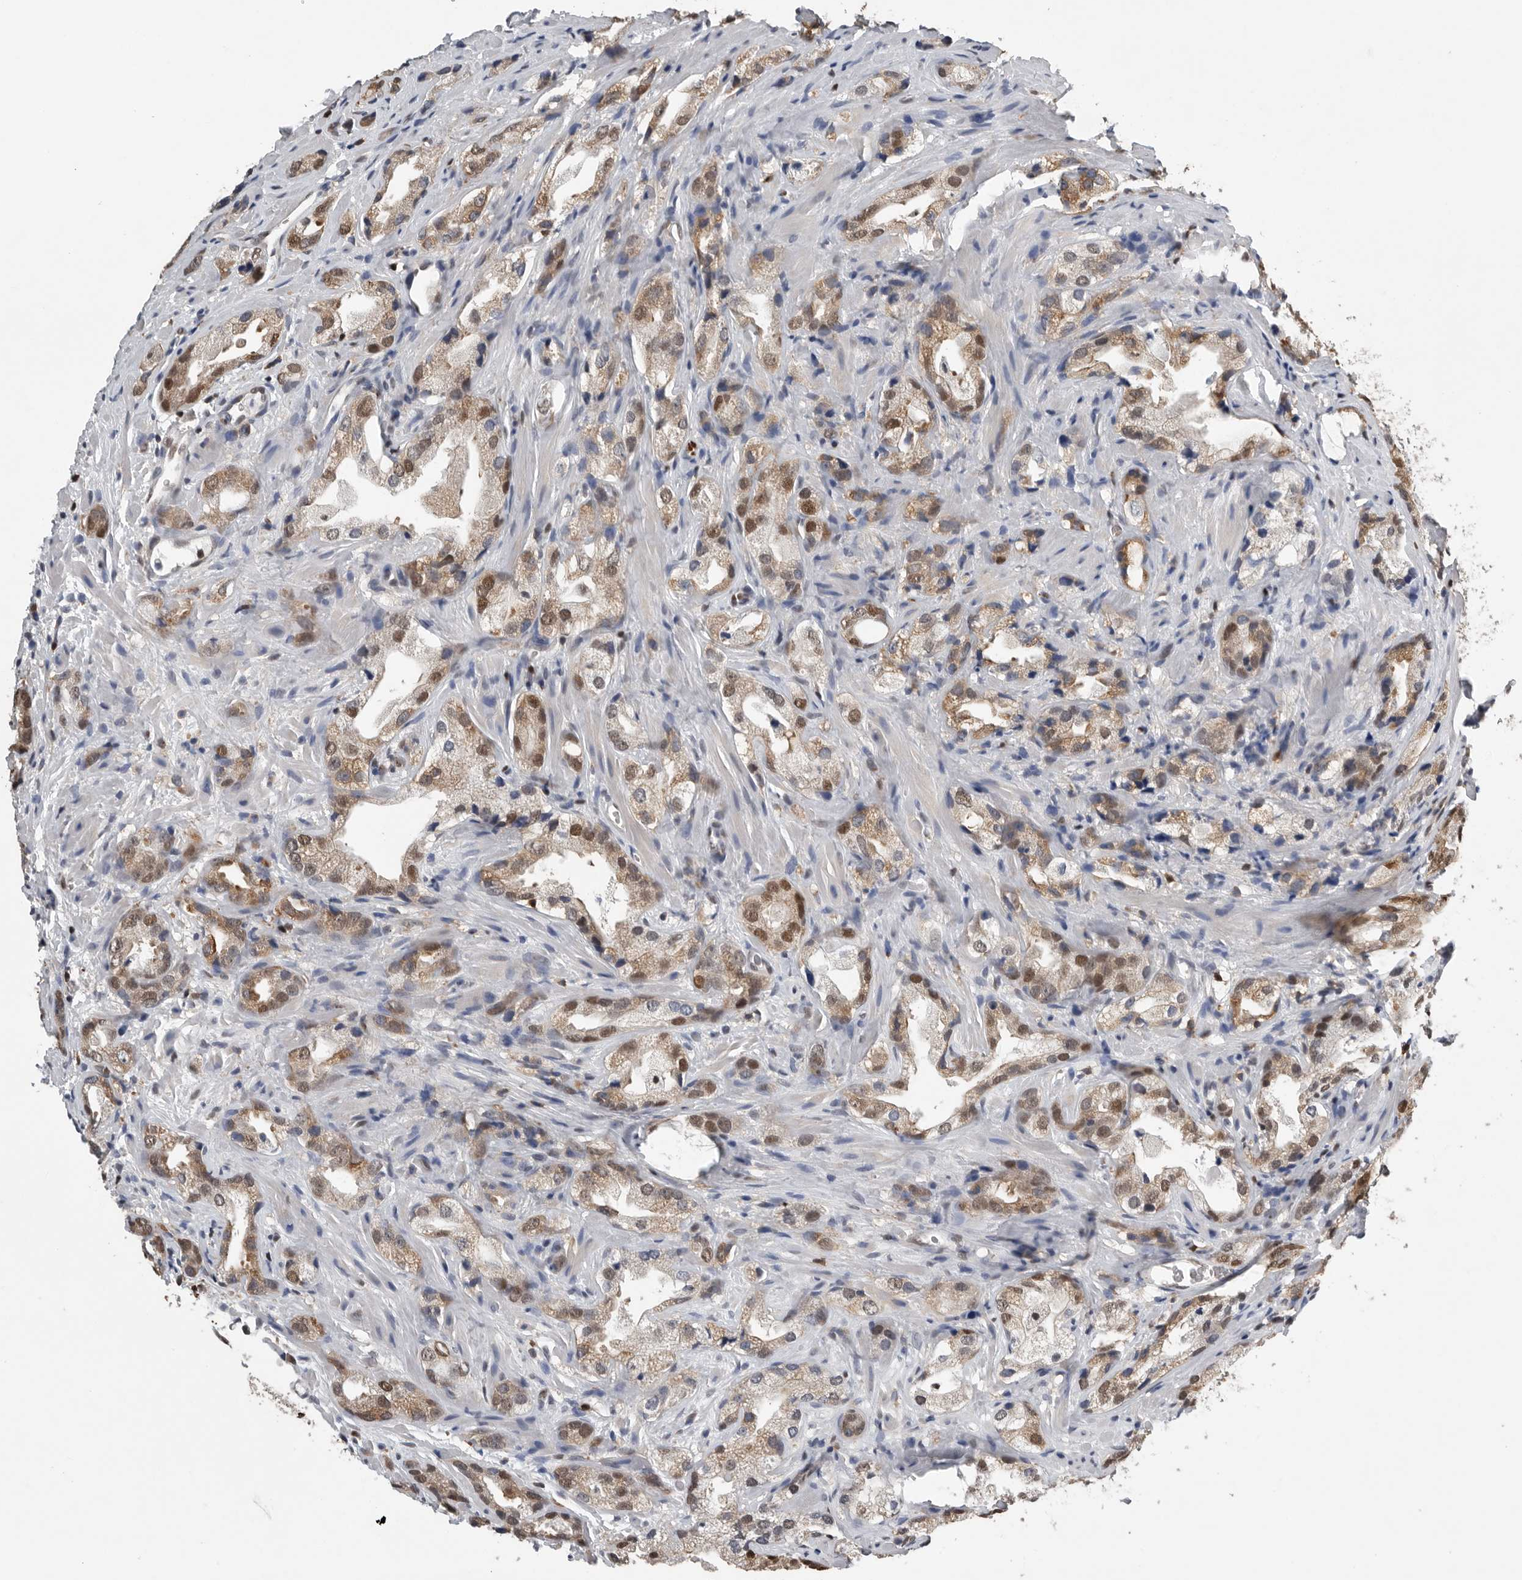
{"staining": {"intensity": "moderate", "quantity": ">75%", "location": "cytoplasmic/membranous,nuclear"}, "tissue": "prostate cancer", "cell_type": "Tumor cells", "image_type": "cancer", "snomed": [{"axis": "morphology", "description": "Adenocarcinoma, High grade"}, {"axis": "topography", "description": "Prostate"}], "caption": "This photomicrograph displays IHC staining of prostate cancer (adenocarcinoma (high-grade)), with medium moderate cytoplasmic/membranous and nuclear expression in about >75% of tumor cells.", "gene": "PDCD4", "patient": {"sex": "male", "age": 63}}